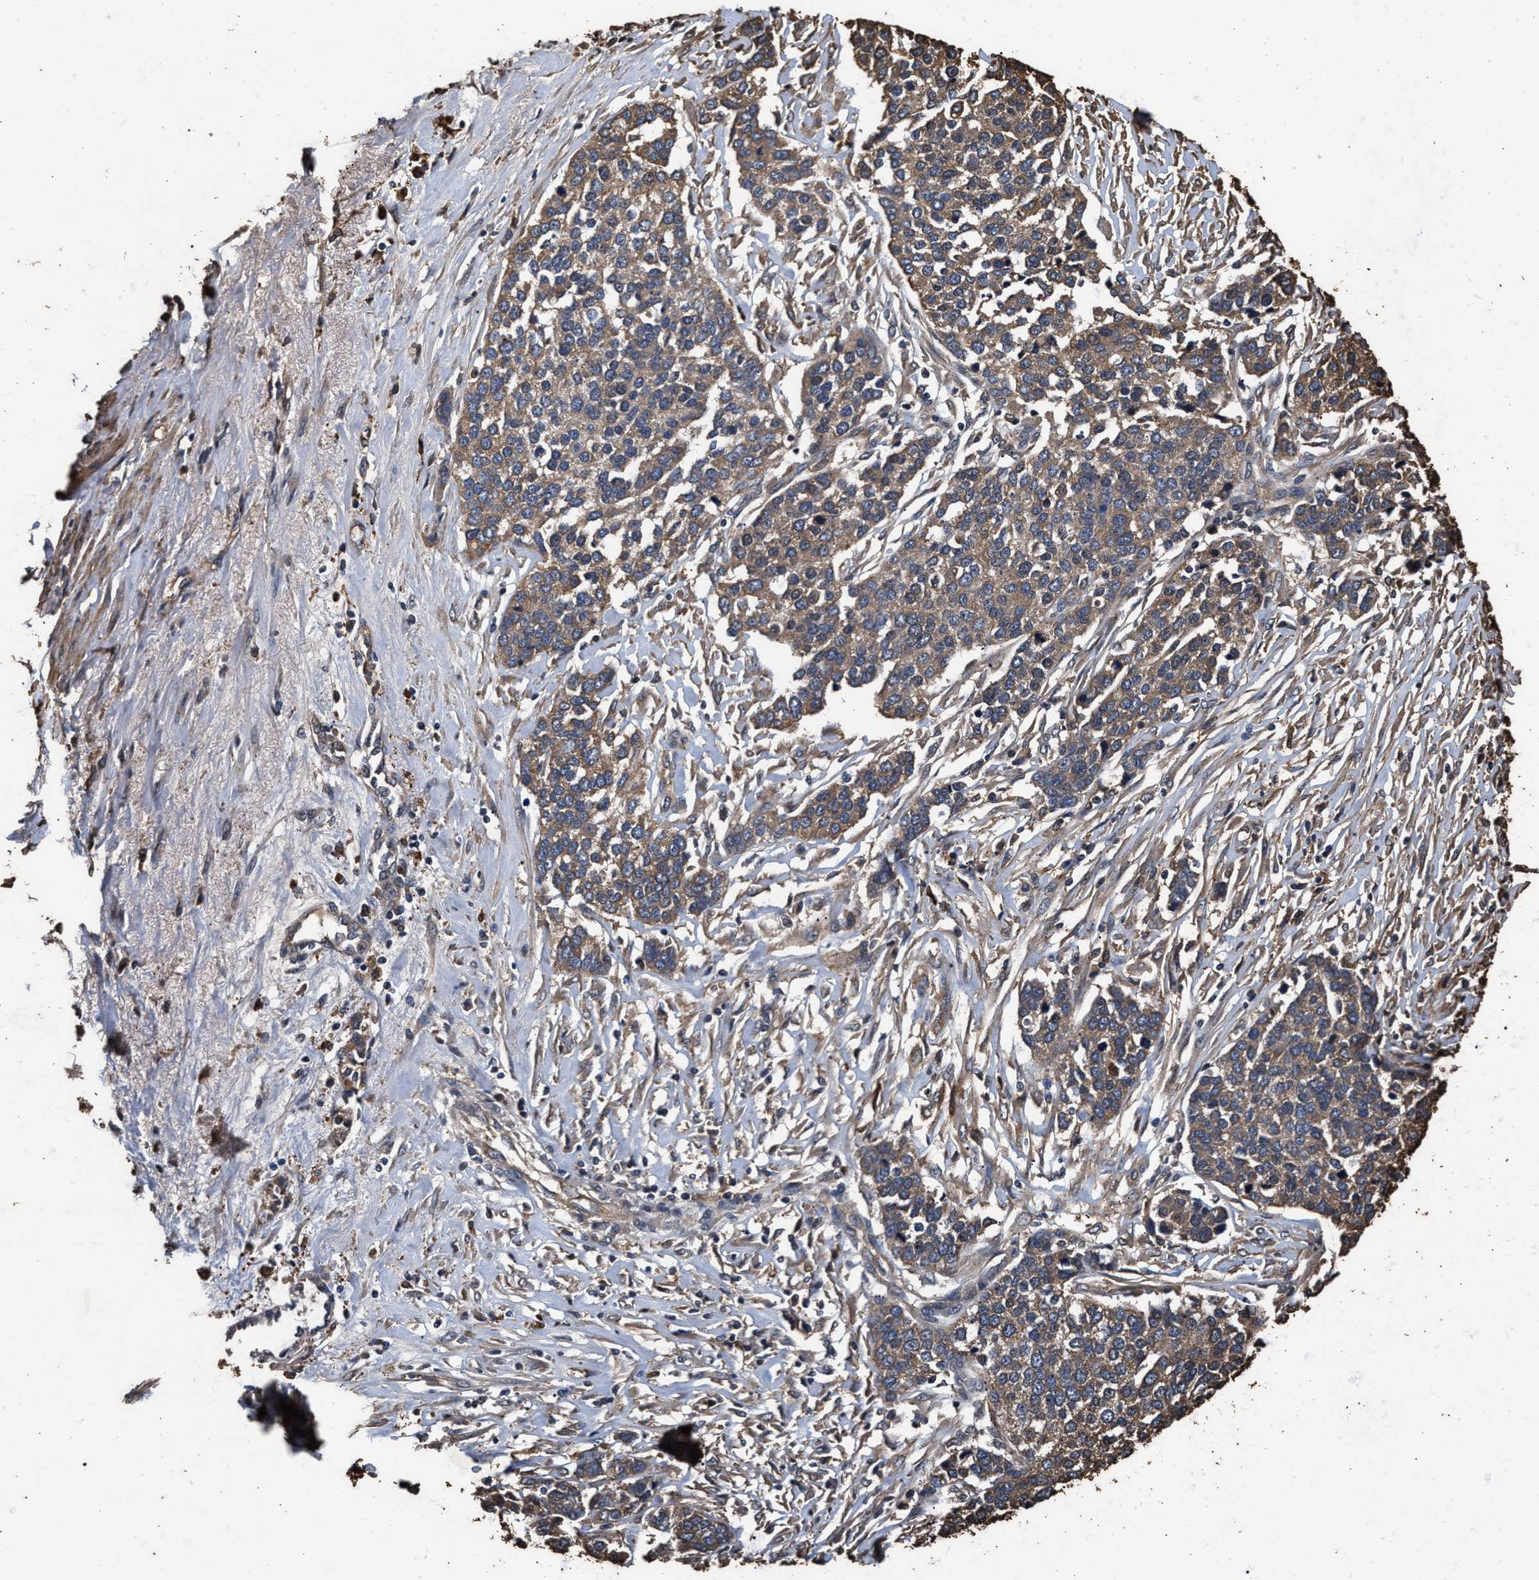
{"staining": {"intensity": "moderate", "quantity": ">75%", "location": "cytoplasmic/membranous"}, "tissue": "ovarian cancer", "cell_type": "Tumor cells", "image_type": "cancer", "snomed": [{"axis": "morphology", "description": "Cystadenocarcinoma, serous, NOS"}, {"axis": "topography", "description": "Ovary"}], "caption": "This is a micrograph of IHC staining of ovarian serous cystadenocarcinoma, which shows moderate expression in the cytoplasmic/membranous of tumor cells.", "gene": "KYAT1", "patient": {"sex": "female", "age": 44}}